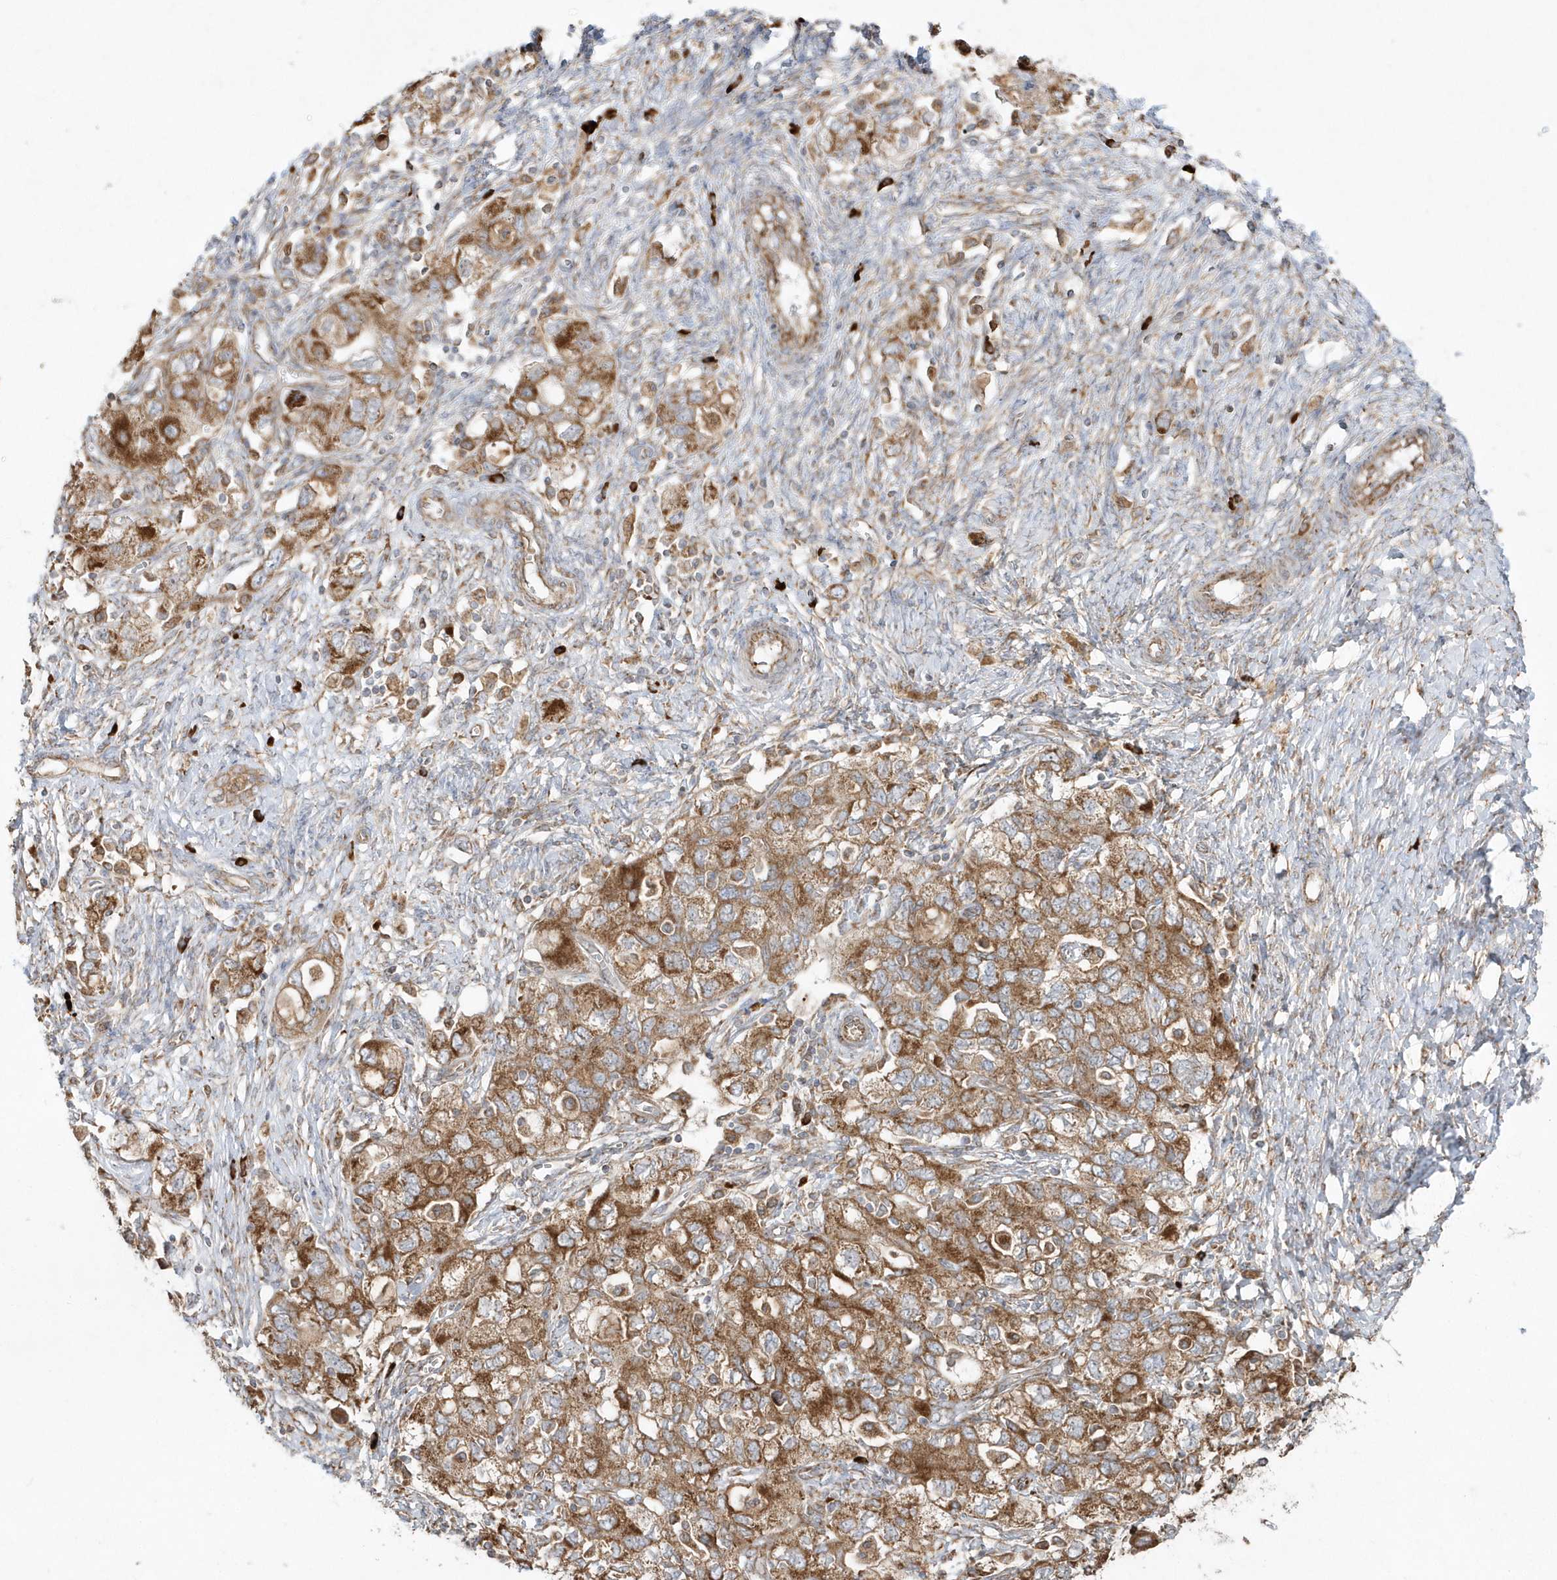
{"staining": {"intensity": "moderate", "quantity": ">75%", "location": "cytoplasmic/membranous"}, "tissue": "ovarian cancer", "cell_type": "Tumor cells", "image_type": "cancer", "snomed": [{"axis": "morphology", "description": "Carcinoma, NOS"}, {"axis": "morphology", "description": "Cystadenocarcinoma, serous, NOS"}, {"axis": "topography", "description": "Ovary"}], "caption": "Protein analysis of ovarian carcinoma tissue reveals moderate cytoplasmic/membranous staining in approximately >75% of tumor cells.", "gene": "SH3BP2", "patient": {"sex": "female", "age": 69}}